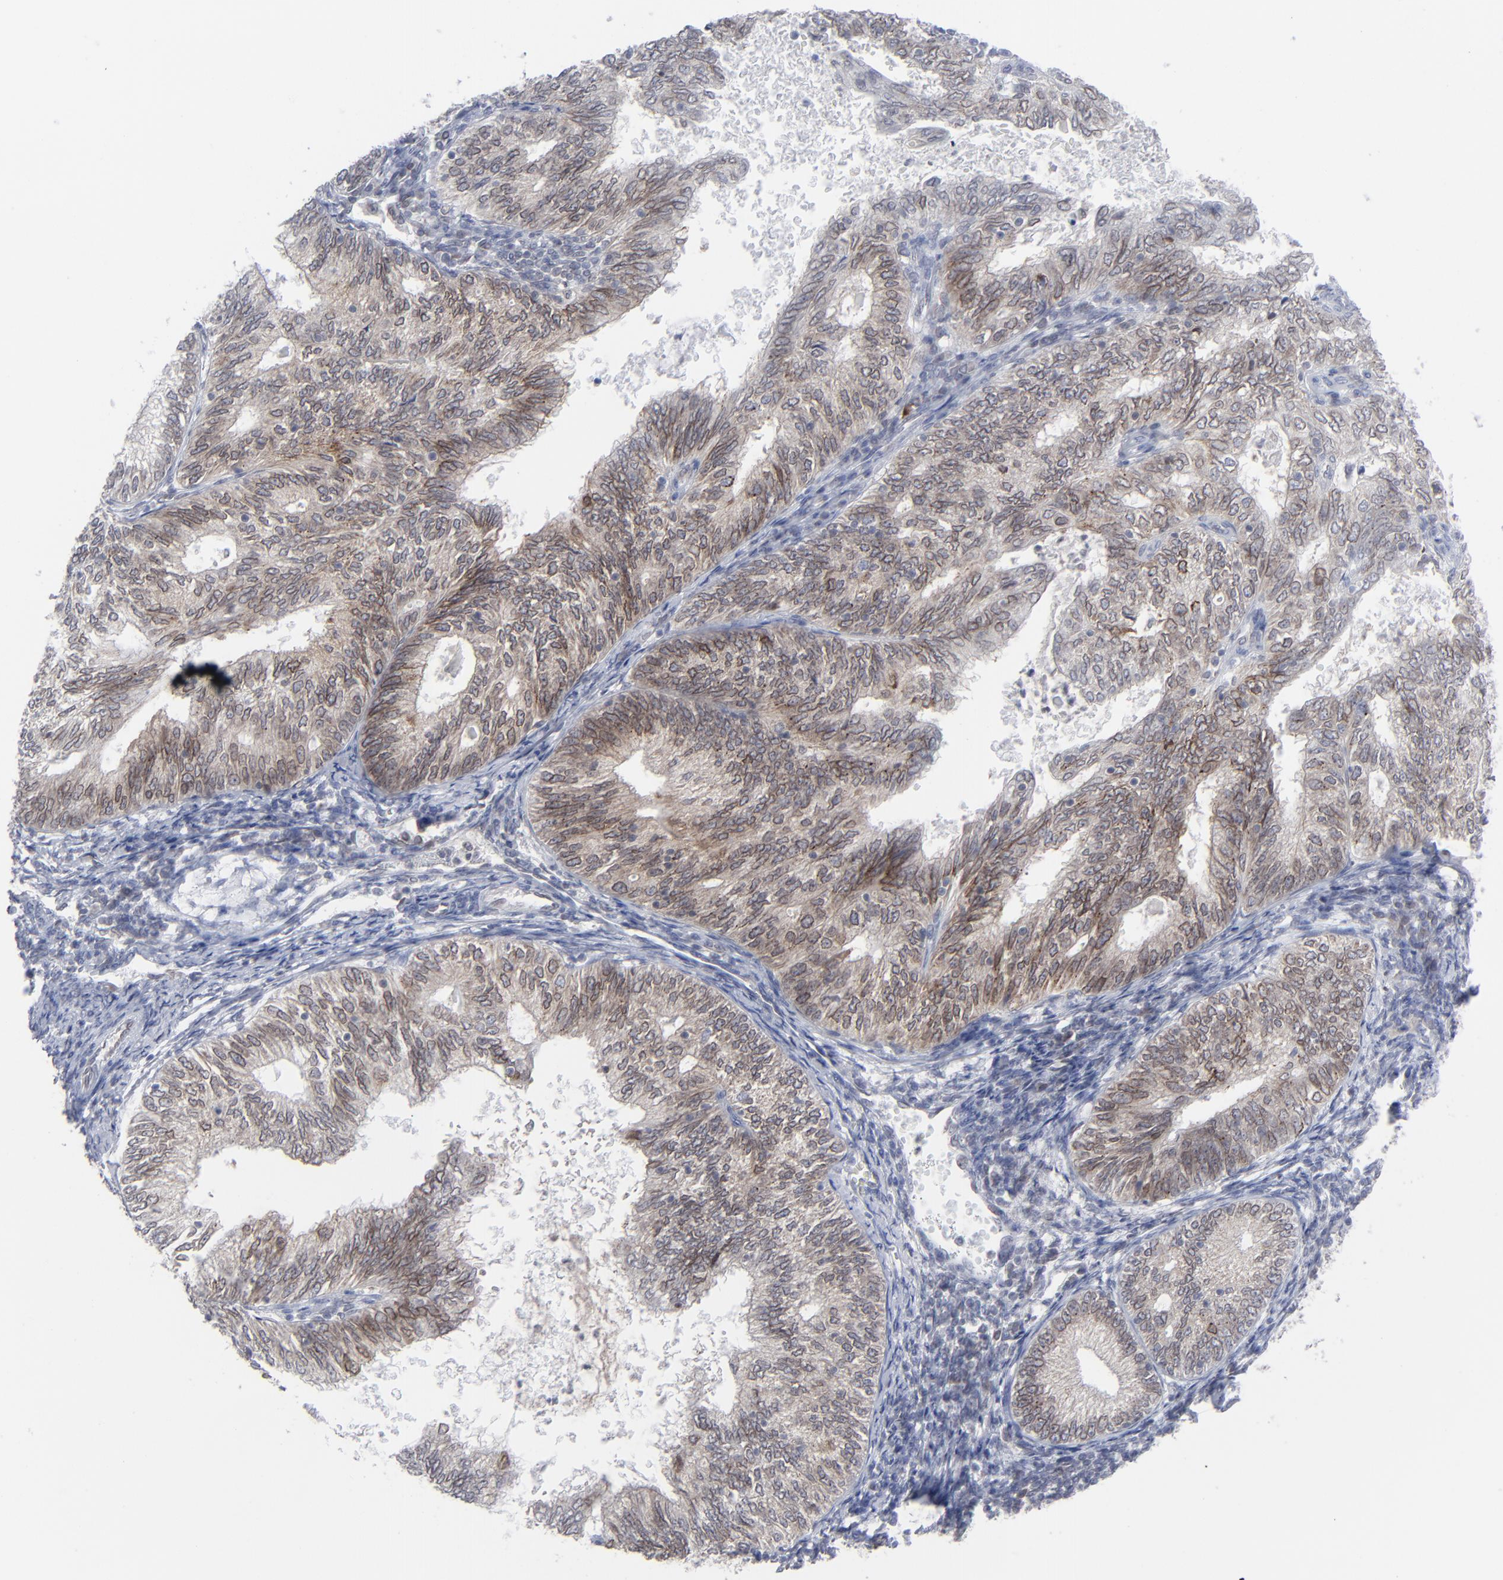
{"staining": {"intensity": "moderate", "quantity": "25%-75%", "location": "cytoplasmic/membranous"}, "tissue": "endometrial cancer", "cell_type": "Tumor cells", "image_type": "cancer", "snomed": [{"axis": "morphology", "description": "Adenocarcinoma, NOS"}, {"axis": "topography", "description": "Endometrium"}], "caption": "Adenocarcinoma (endometrial) stained with a protein marker demonstrates moderate staining in tumor cells.", "gene": "NUP88", "patient": {"sex": "female", "age": 69}}